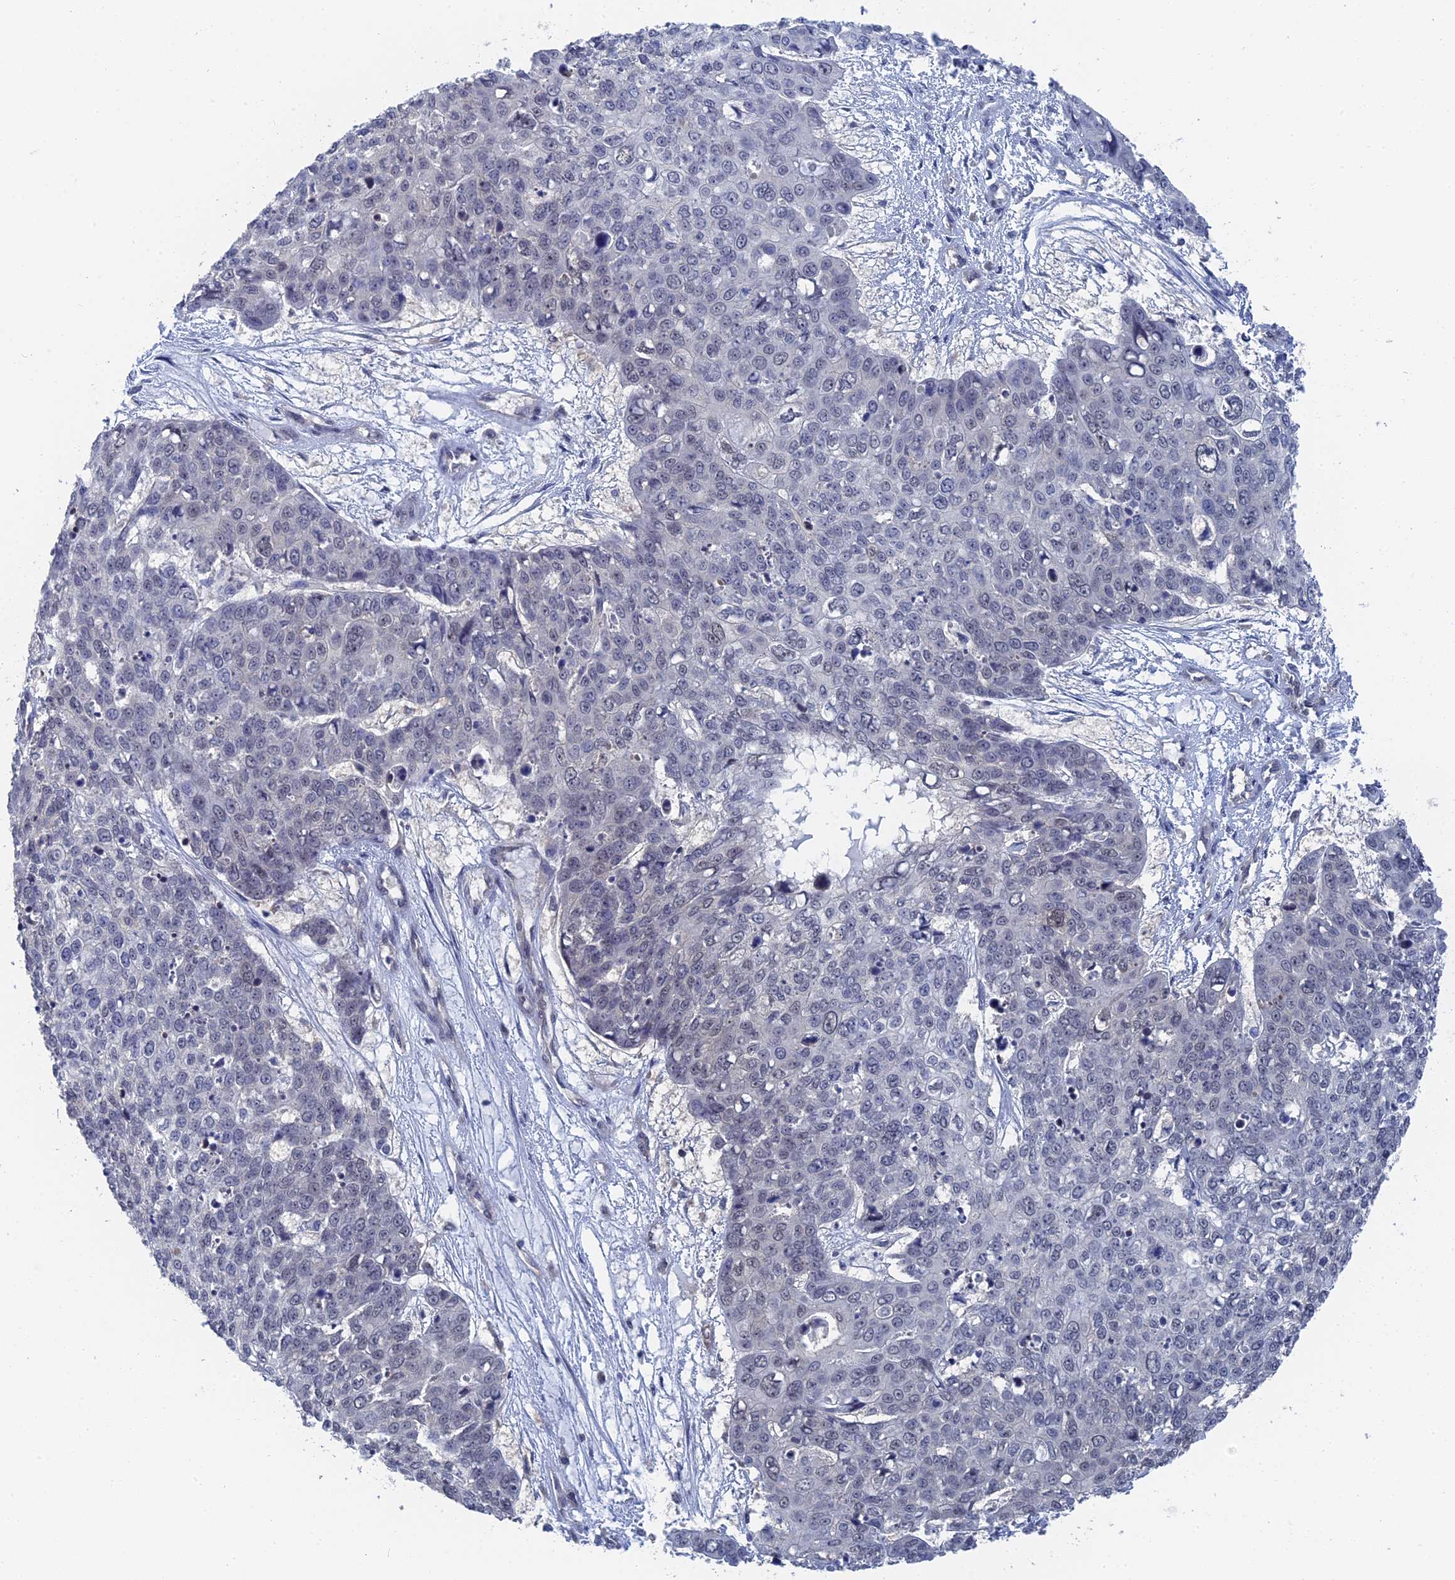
{"staining": {"intensity": "weak", "quantity": "<25%", "location": "nuclear"}, "tissue": "skin cancer", "cell_type": "Tumor cells", "image_type": "cancer", "snomed": [{"axis": "morphology", "description": "Squamous cell carcinoma, NOS"}, {"axis": "topography", "description": "Skin"}], "caption": "Immunohistochemistry (IHC) image of neoplastic tissue: human squamous cell carcinoma (skin) stained with DAB (3,3'-diaminobenzidine) displays no significant protein expression in tumor cells.", "gene": "TSSC4", "patient": {"sex": "male", "age": 71}}